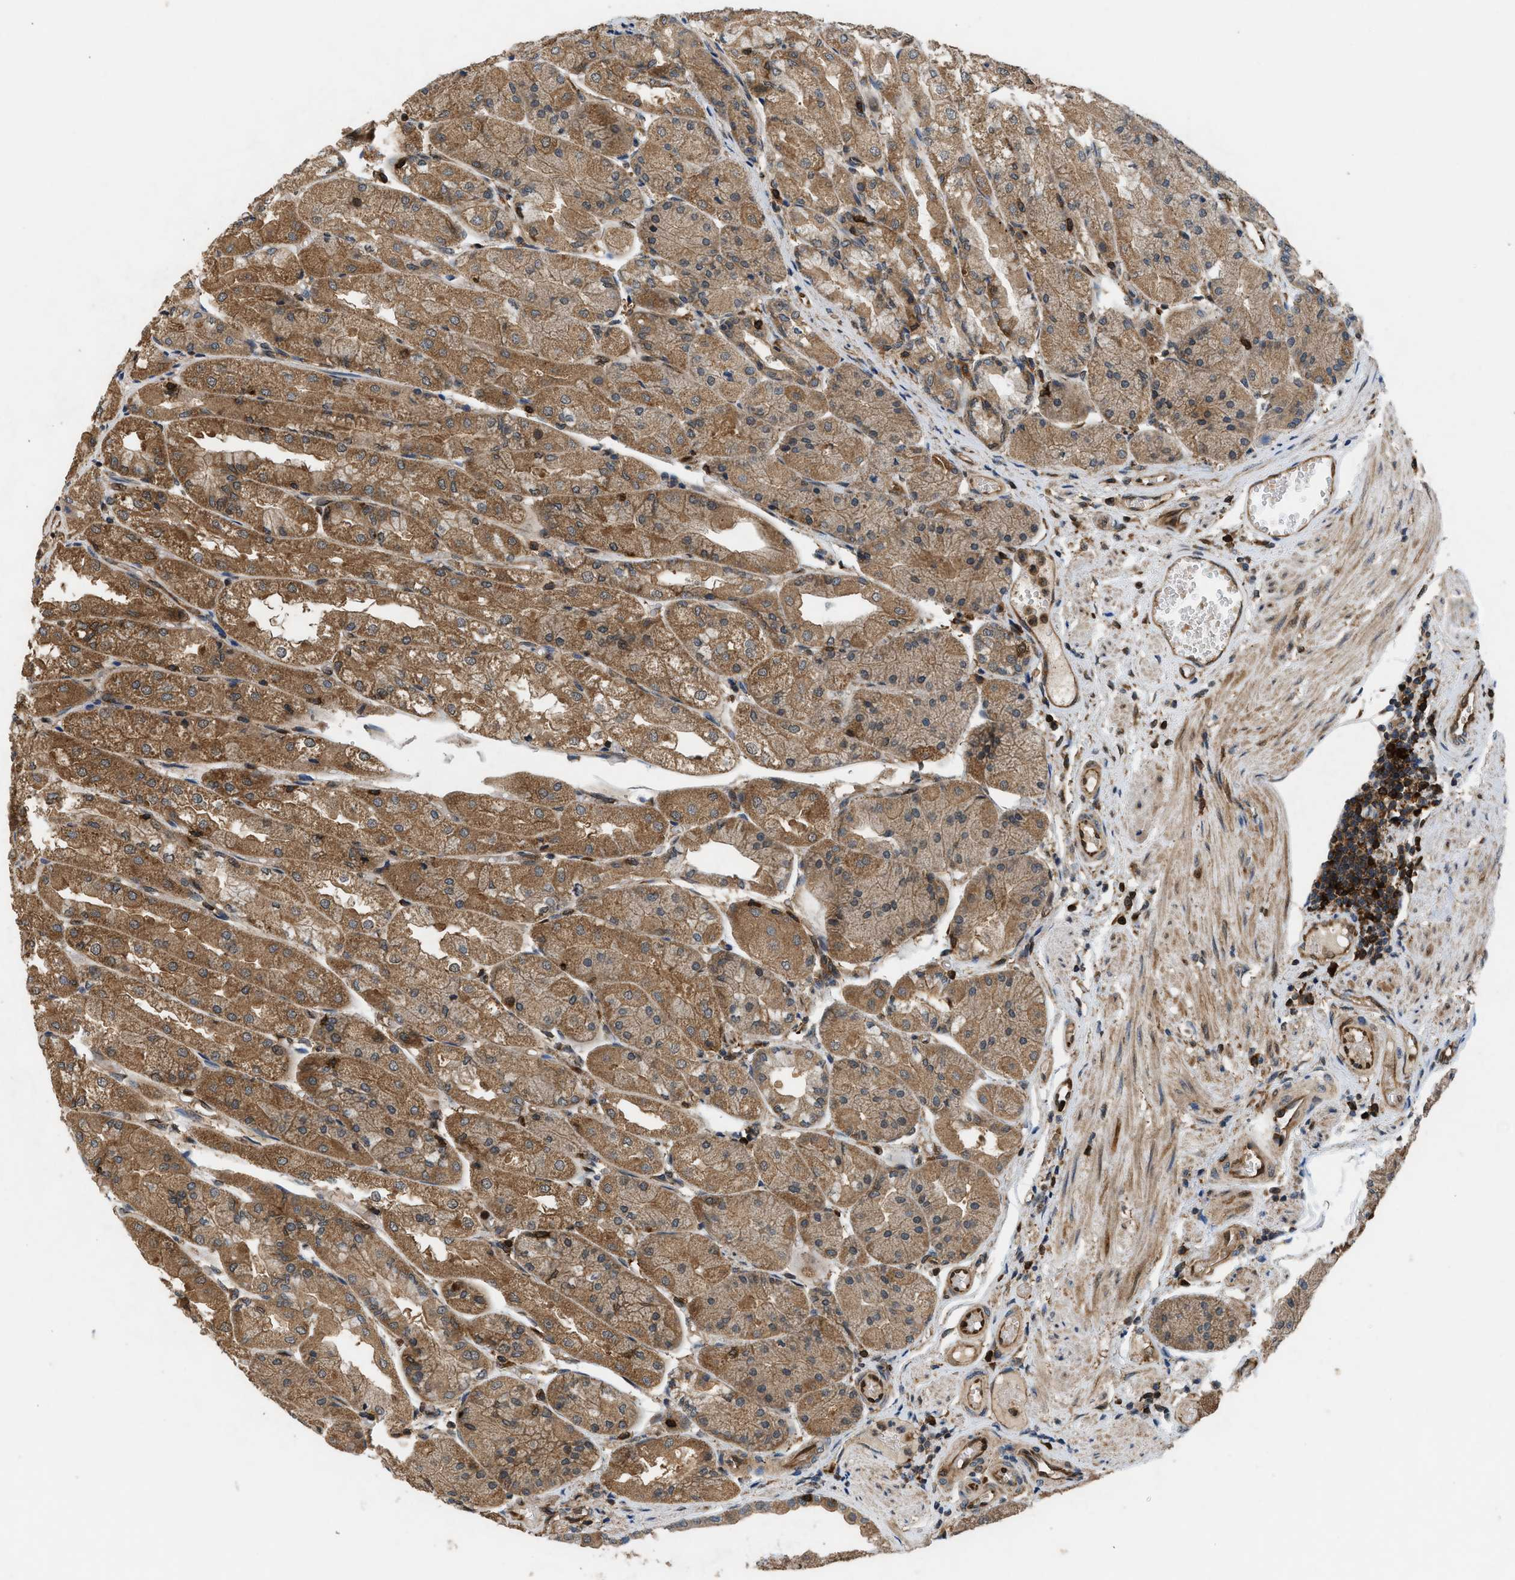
{"staining": {"intensity": "strong", "quantity": ">75%", "location": "cytoplasmic/membranous"}, "tissue": "stomach", "cell_type": "Glandular cells", "image_type": "normal", "snomed": [{"axis": "morphology", "description": "Normal tissue, NOS"}, {"axis": "topography", "description": "Stomach, upper"}], "caption": "This is a photomicrograph of immunohistochemistry staining of normal stomach, which shows strong staining in the cytoplasmic/membranous of glandular cells.", "gene": "OXSR1", "patient": {"sex": "male", "age": 72}}